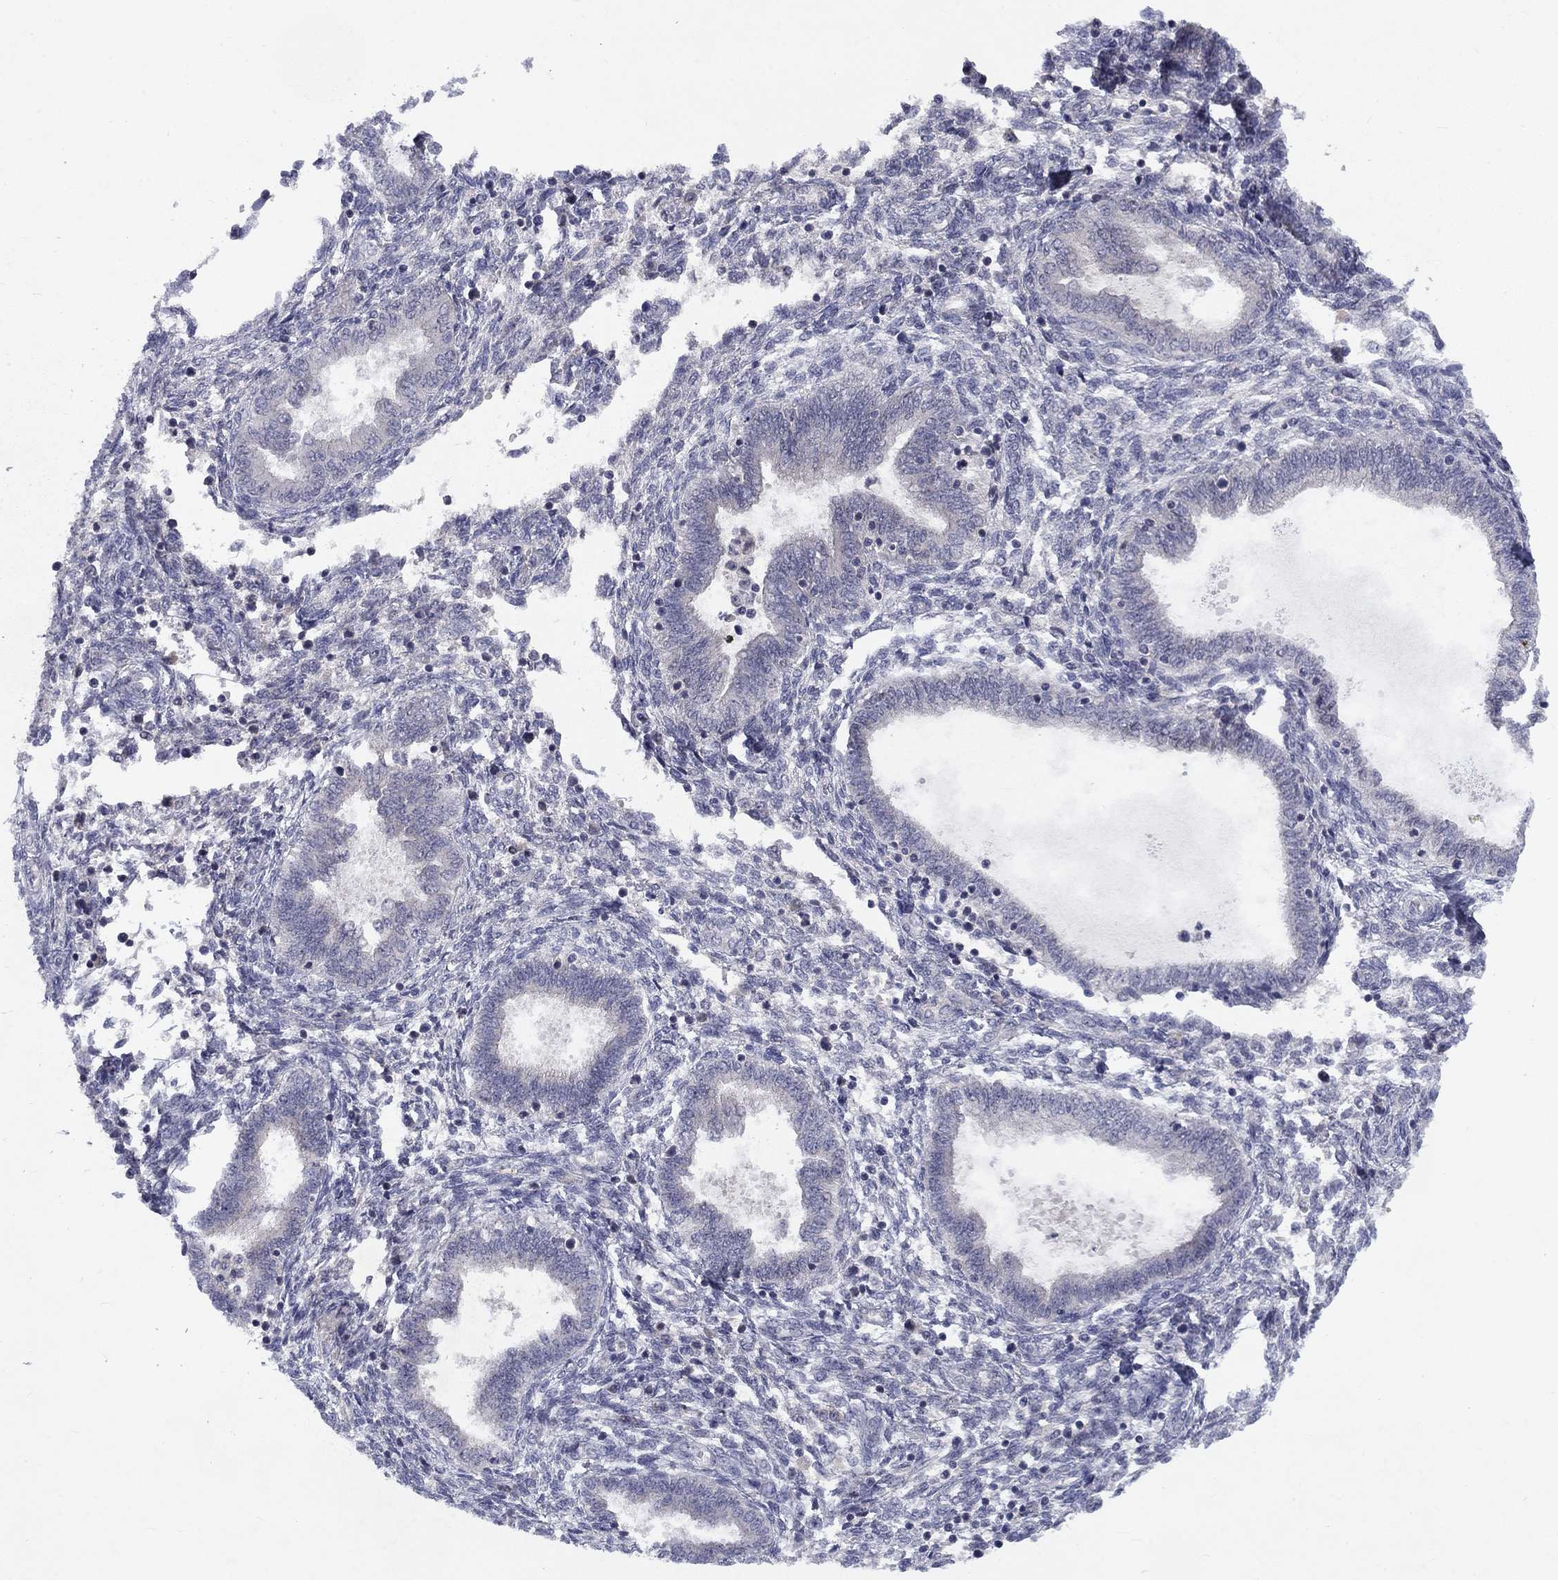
{"staining": {"intensity": "negative", "quantity": "none", "location": "none"}, "tissue": "endometrium", "cell_type": "Cells in endometrial stroma", "image_type": "normal", "snomed": [{"axis": "morphology", "description": "Normal tissue, NOS"}, {"axis": "topography", "description": "Endometrium"}], "caption": "This is an immunohistochemistry (IHC) photomicrograph of normal endometrium. There is no positivity in cells in endometrial stroma.", "gene": "CACNA1A", "patient": {"sex": "female", "age": 42}}